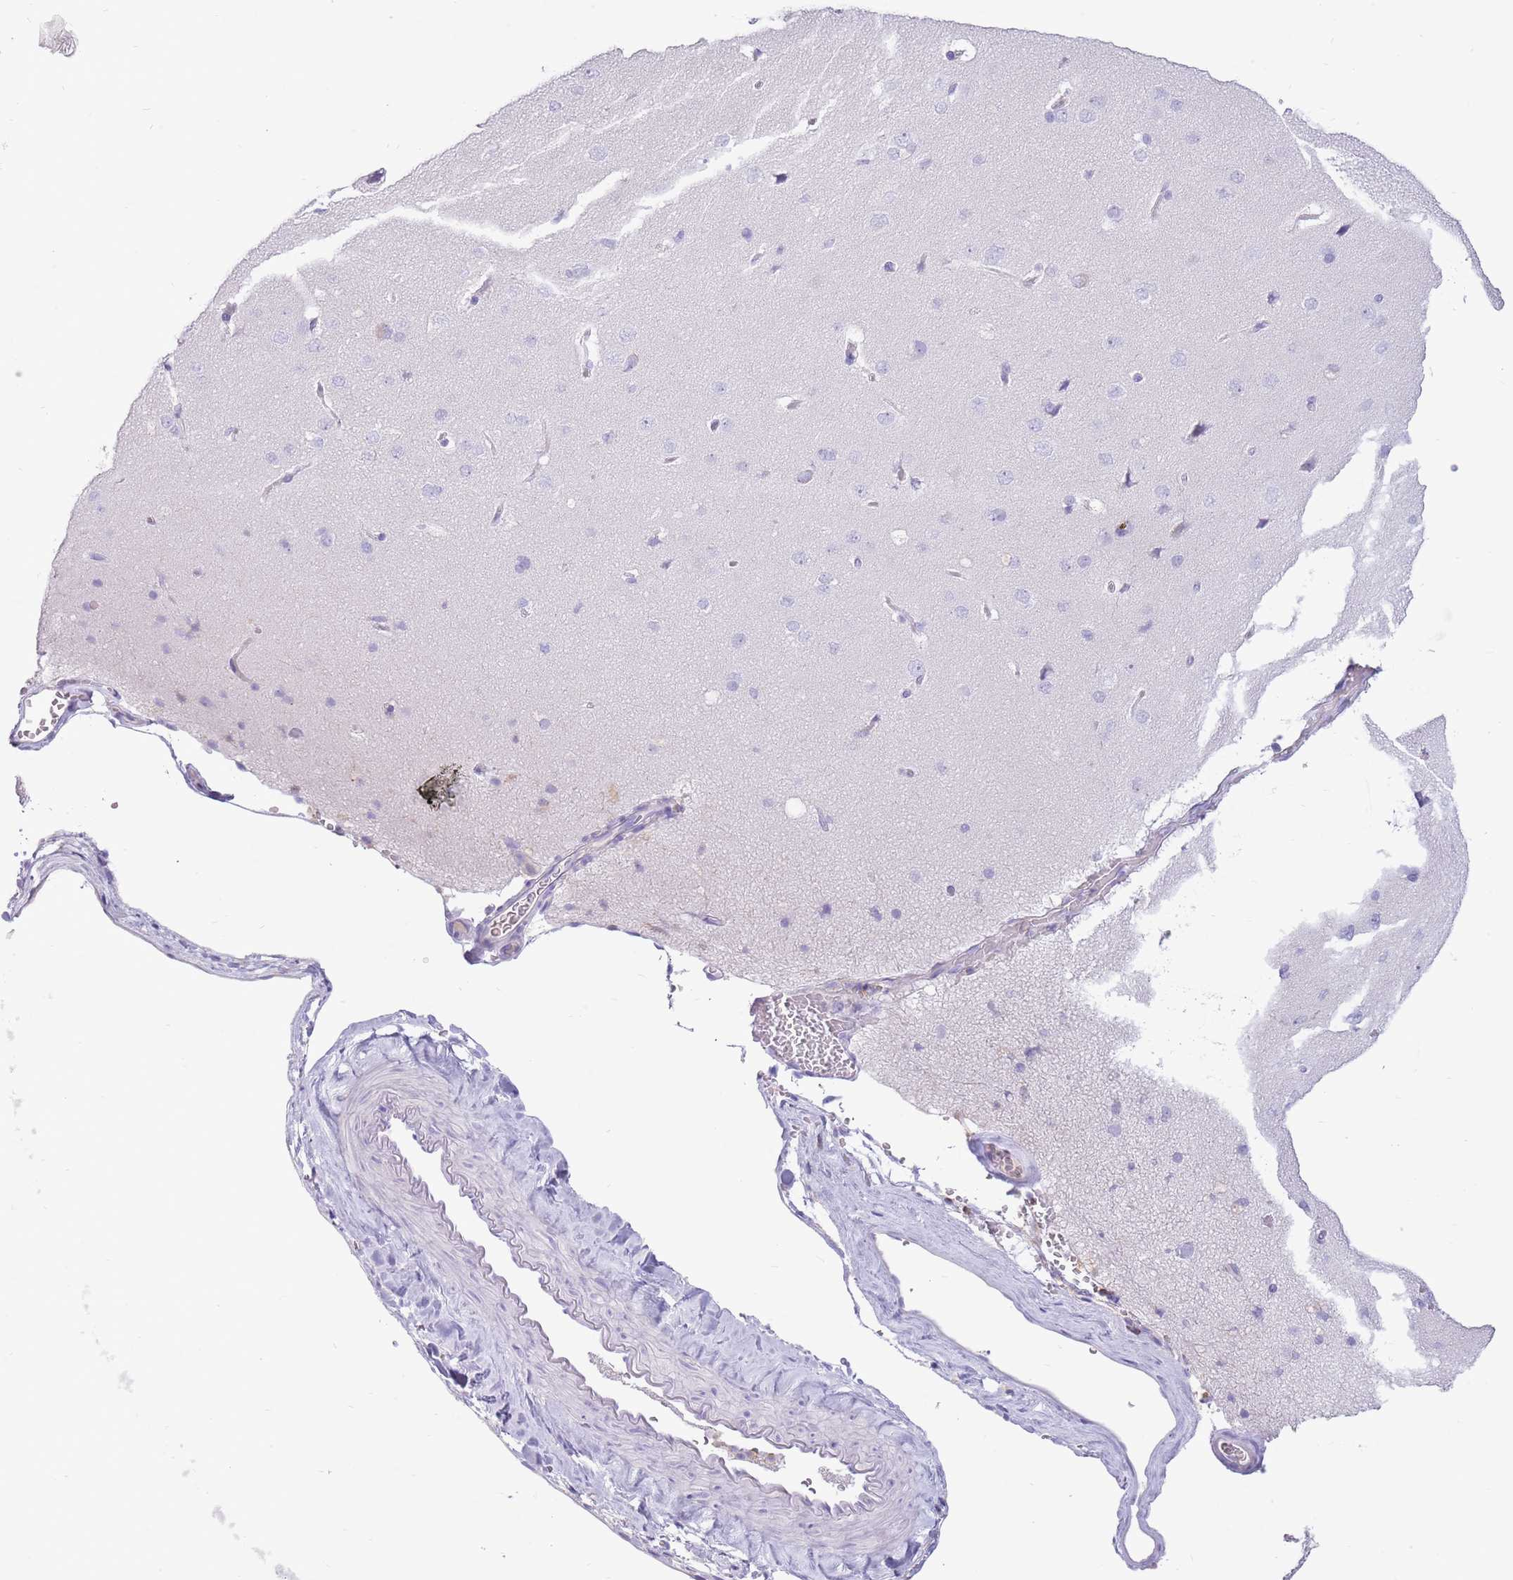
{"staining": {"intensity": "negative", "quantity": "none", "location": "none"}, "tissue": "cerebral cortex", "cell_type": "Endothelial cells", "image_type": "normal", "snomed": [{"axis": "morphology", "description": "Normal tissue, NOS"}, {"axis": "topography", "description": "Cerebral cortex"}], "caption": "High power microscopy image of an immunohistochemistry (IHC) histopathology image of normal cerebral cortex, revealing no significant expression in endothelial cells. (Brightfield microscopy of DAB immunohistochemistry at high magnification).", "gene": "OR4Q3", "patient": {"sex": "male", "age": 62}}